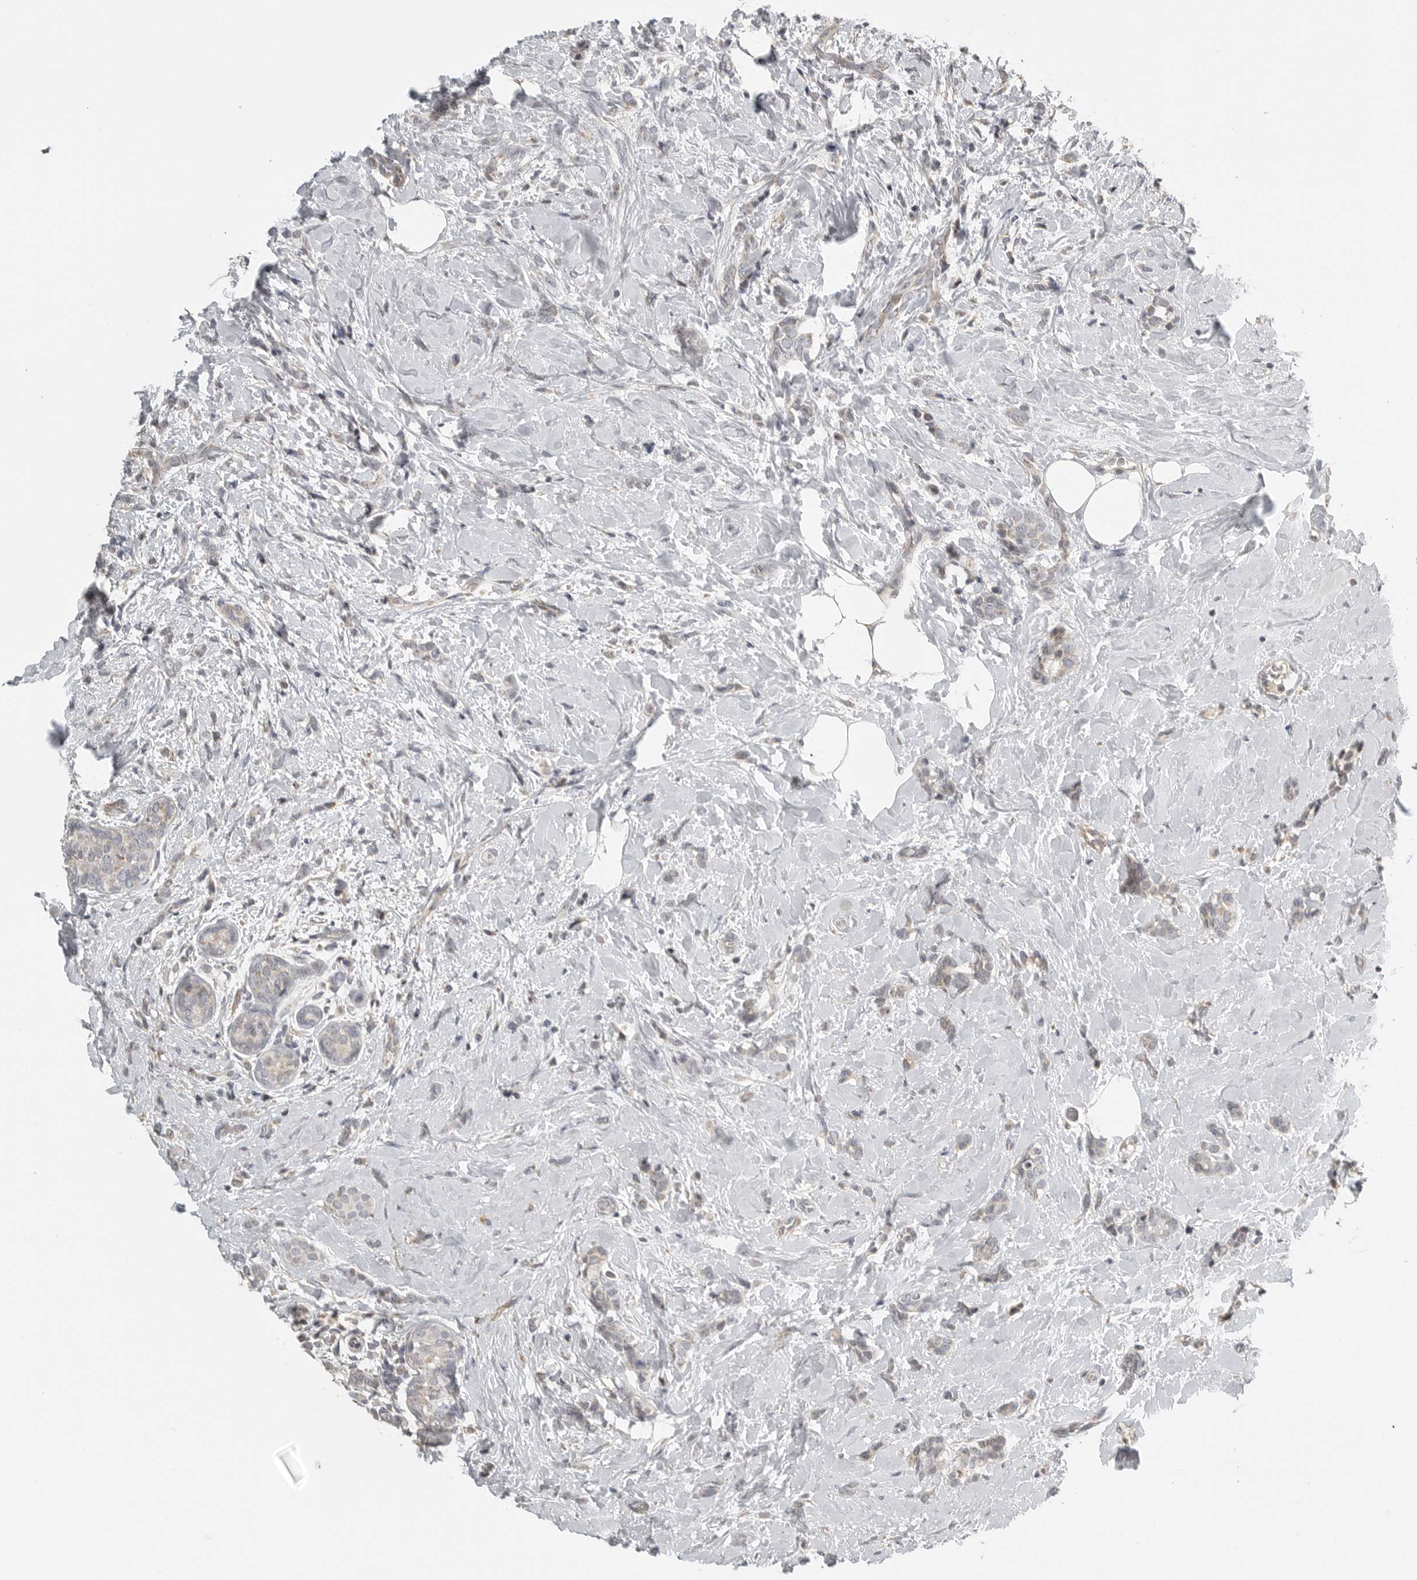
{"staining": {"intensity": "weak", "quantity": "<25%", "location": "cytoplasmic/membranous"}, "tissue": "breast cancer", "cell_type": "Tumor cells", "image_type": "cancer", "snomed": [{"axis": "morphology", "description": "Lobular carcinoma, in situ"}, {"axis": "morphology", "description": "Lobular carcinoma"}, {"axis": "topography", "description": "Breast"}], "caption": "Breast cancer (lobular carcinoma in situ) was stained to show a protein in brown. There is no significant positivity in tumor cells. Nuclei are stained in blue.", "gene": "RXFP3", "patient": {"sex": "female", "age": 41}}